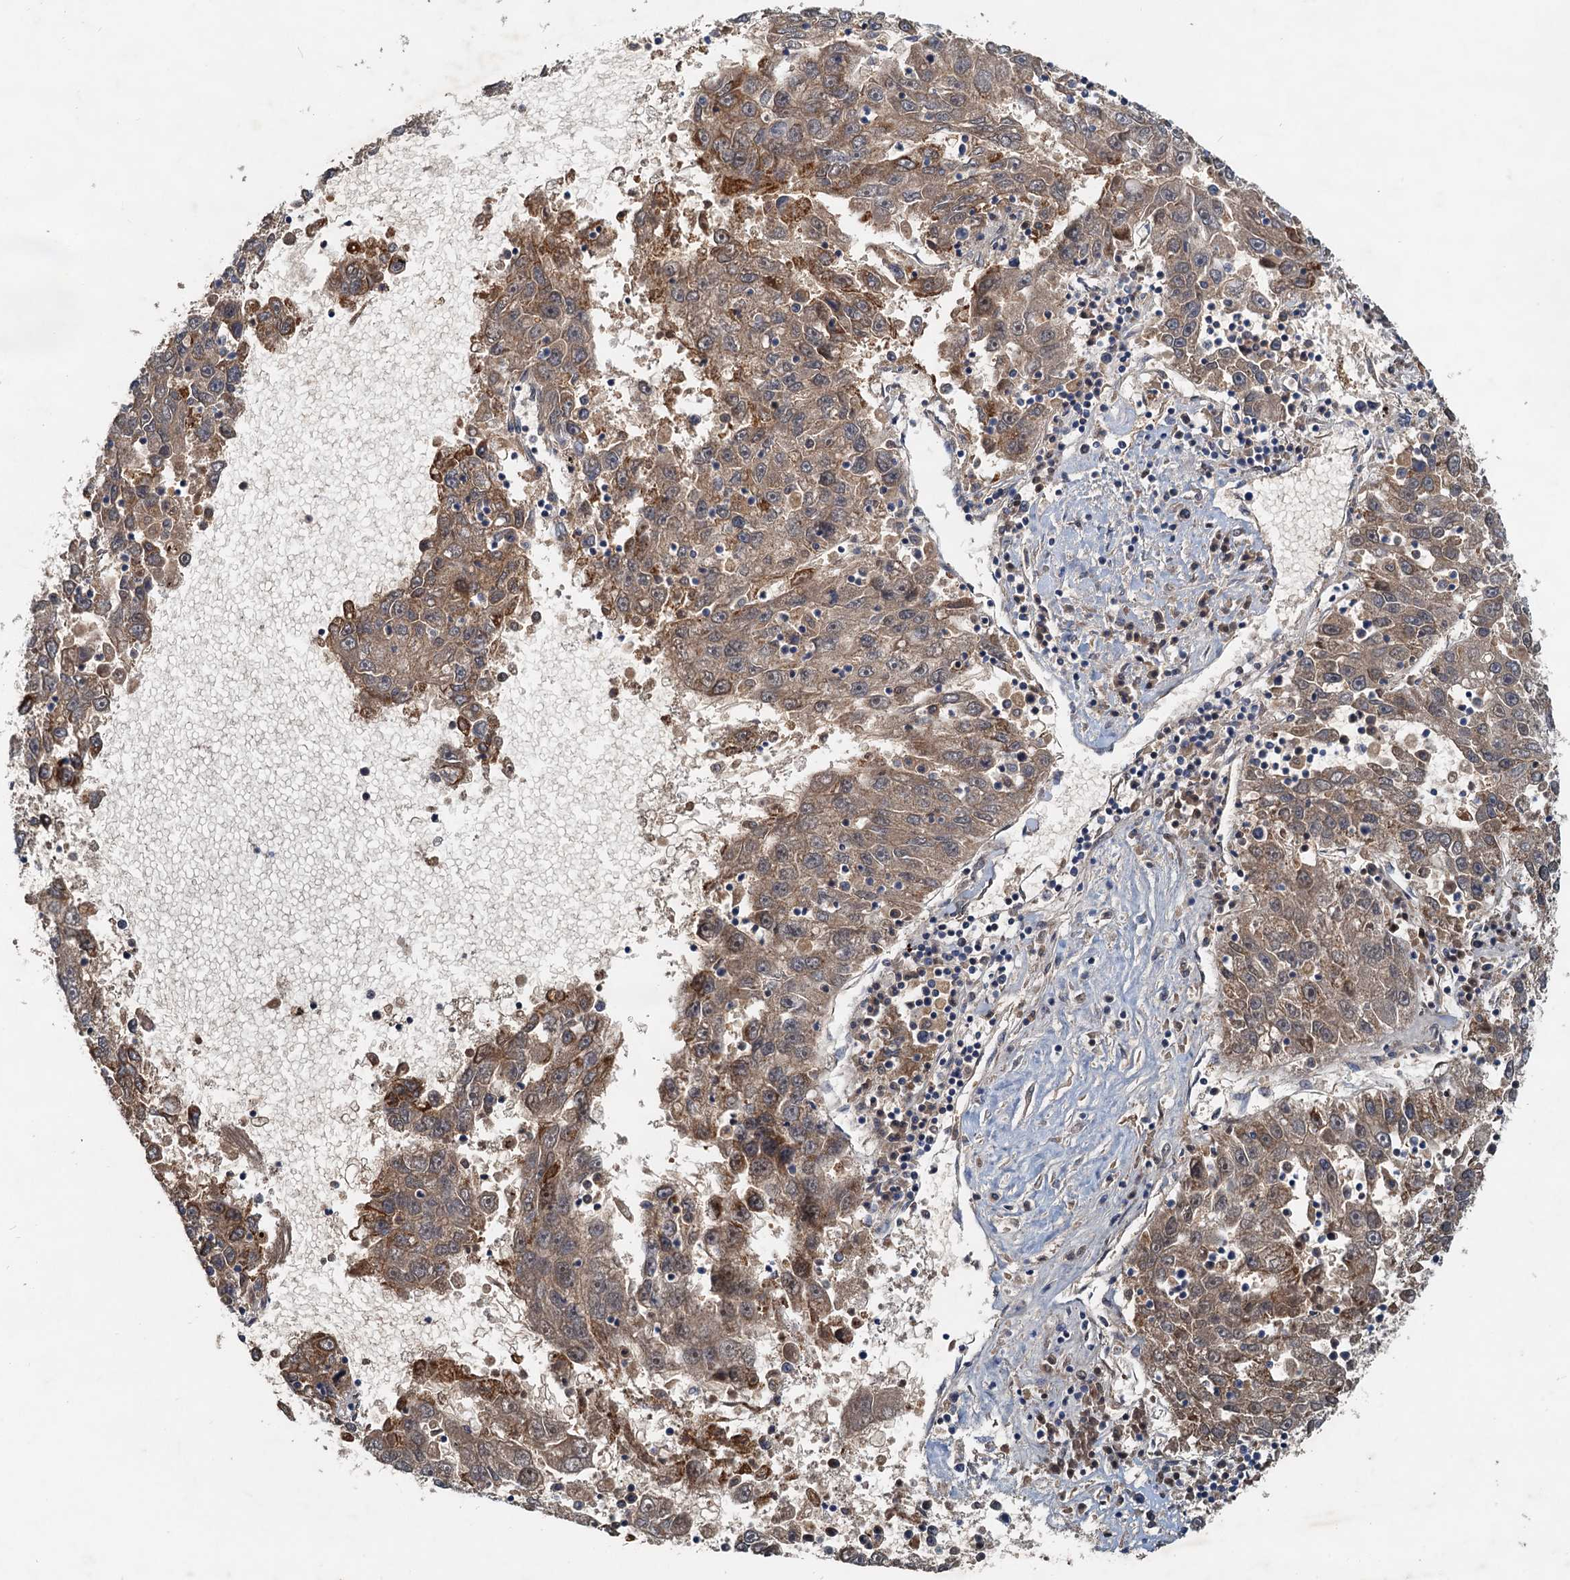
{"staining": {"intensity": "moderate", "quantity": ">75%", "location": "cytoplasmic/membranous"}, "tissue": "liver cancer", "cell_type": "Tumor cells", "image_type": "cancer", "snomed": [{"axis": "morphology", "description": "Carcinoma, Hepatocellular, NOS"}, {"axis": "topography", "description": "Liver"}], "caption": "This micrograph exhibits immunohistochemistry (IHC) staining of human liver cancer (hepatocellular carcinoma), with medium moderate cytoplasmic/membranous expression in approximately >75% of tumor cells.", "gene": "CEP68", "patient": {"sex": "male", "age": 49}}